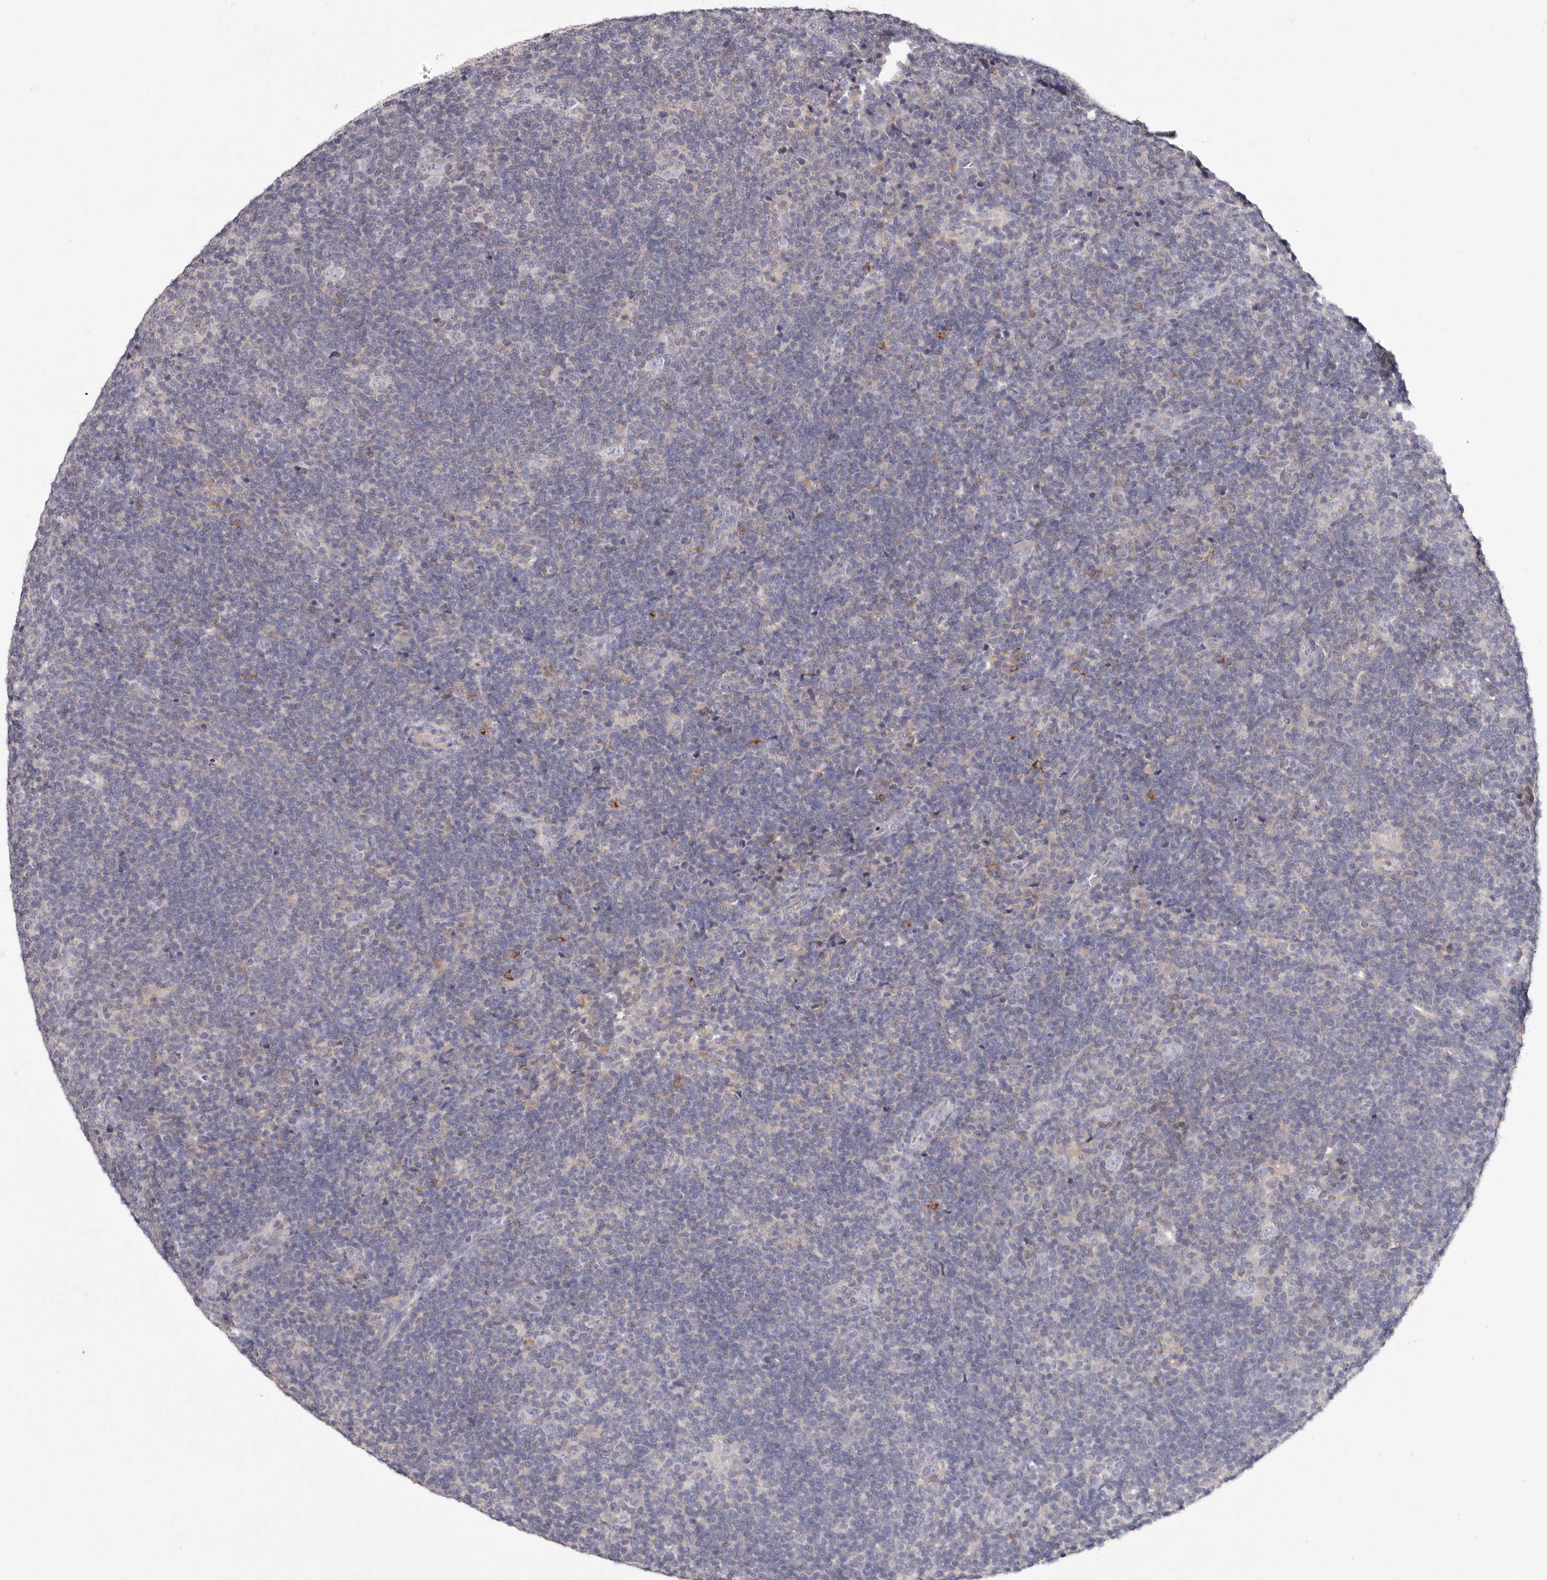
{"staining": {"intensity": "negative", "quantity": "none", "location": "none"}, "tissue": "lymphoma", "cell_type": "Tumor cells", "image_type": "cancer", "snomed": [{"axis": "morphology", "description": "Hodgkin's disease, NOS"}, {"axis": "topography", "description": "Lymph node"}], "caption": "Histopathology image shows no protein expression in tumor cells of Hodgkin's disease tissue.", "gene": "S1PR5", "patient": {"sex": "female", "age": 57}}